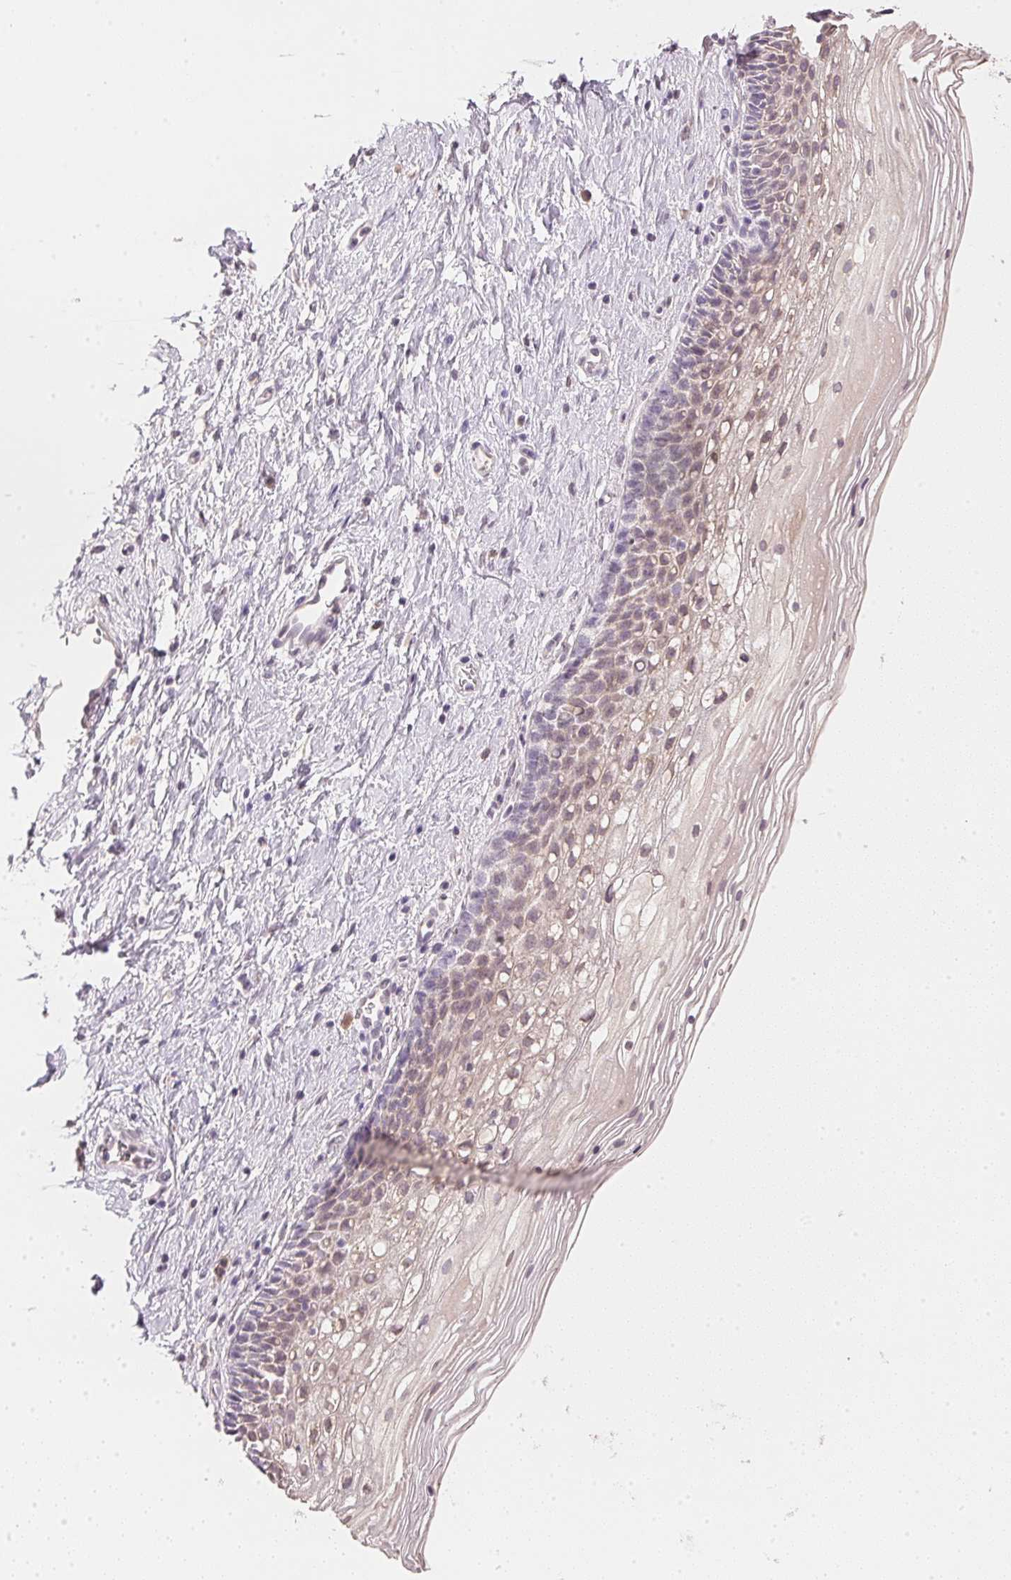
{"staining": {"intensity": "negative", "quantity": "none", "location": "none"}, "tissue": "cervix", "cell_type": "Glandular cells", "image_type": "normal", "snomed": [{"axis": "morphology", "description": "Normal tissue, NOS"}, {"axis": "topography", "description": "Cervix"}], "caption": "Immunohistochemistry (IHC) of unremarkable human cervix exhibits no expression in glandular cells.", "gene": "DHCR24", "patient": {"sex": "female", "age": 34}}